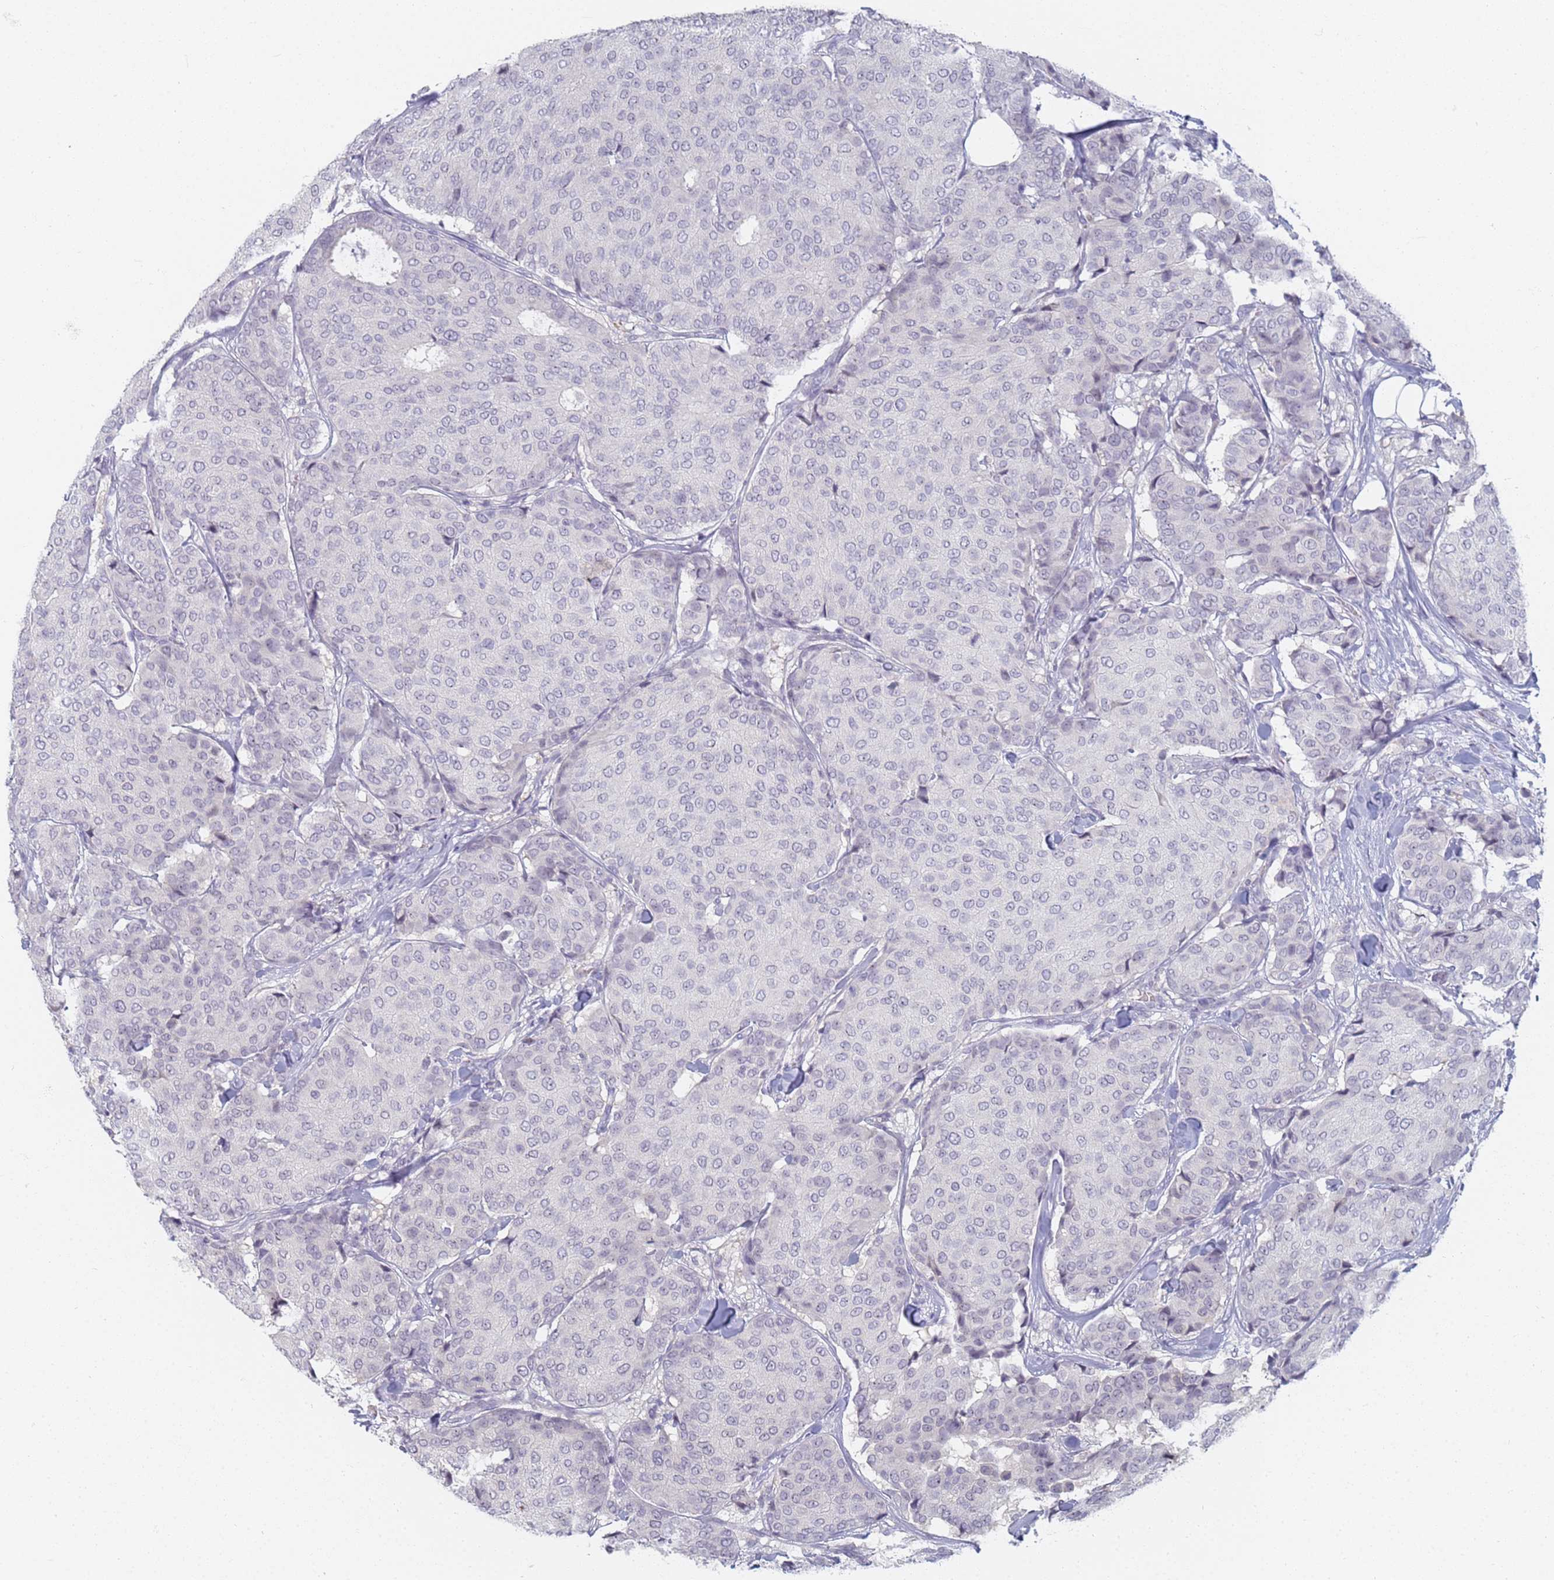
{"staining": {"intensity": "negative", "quantity": "none", "location": "none"}, "tissue": "breast cancer", "cell_type": "Tumor cells", "image_type": "cancer", "snomed": [{"axis": "morphology", "description": "Duct carcinoma"}, {"axis": "topography", "description": "Breast"}], "caption": "Tumor cells show no significant staining in breast infiltrating ductal carcinoma.", "gene": "SLC38A9", "patient": {"sex": "female", "age": 75}}